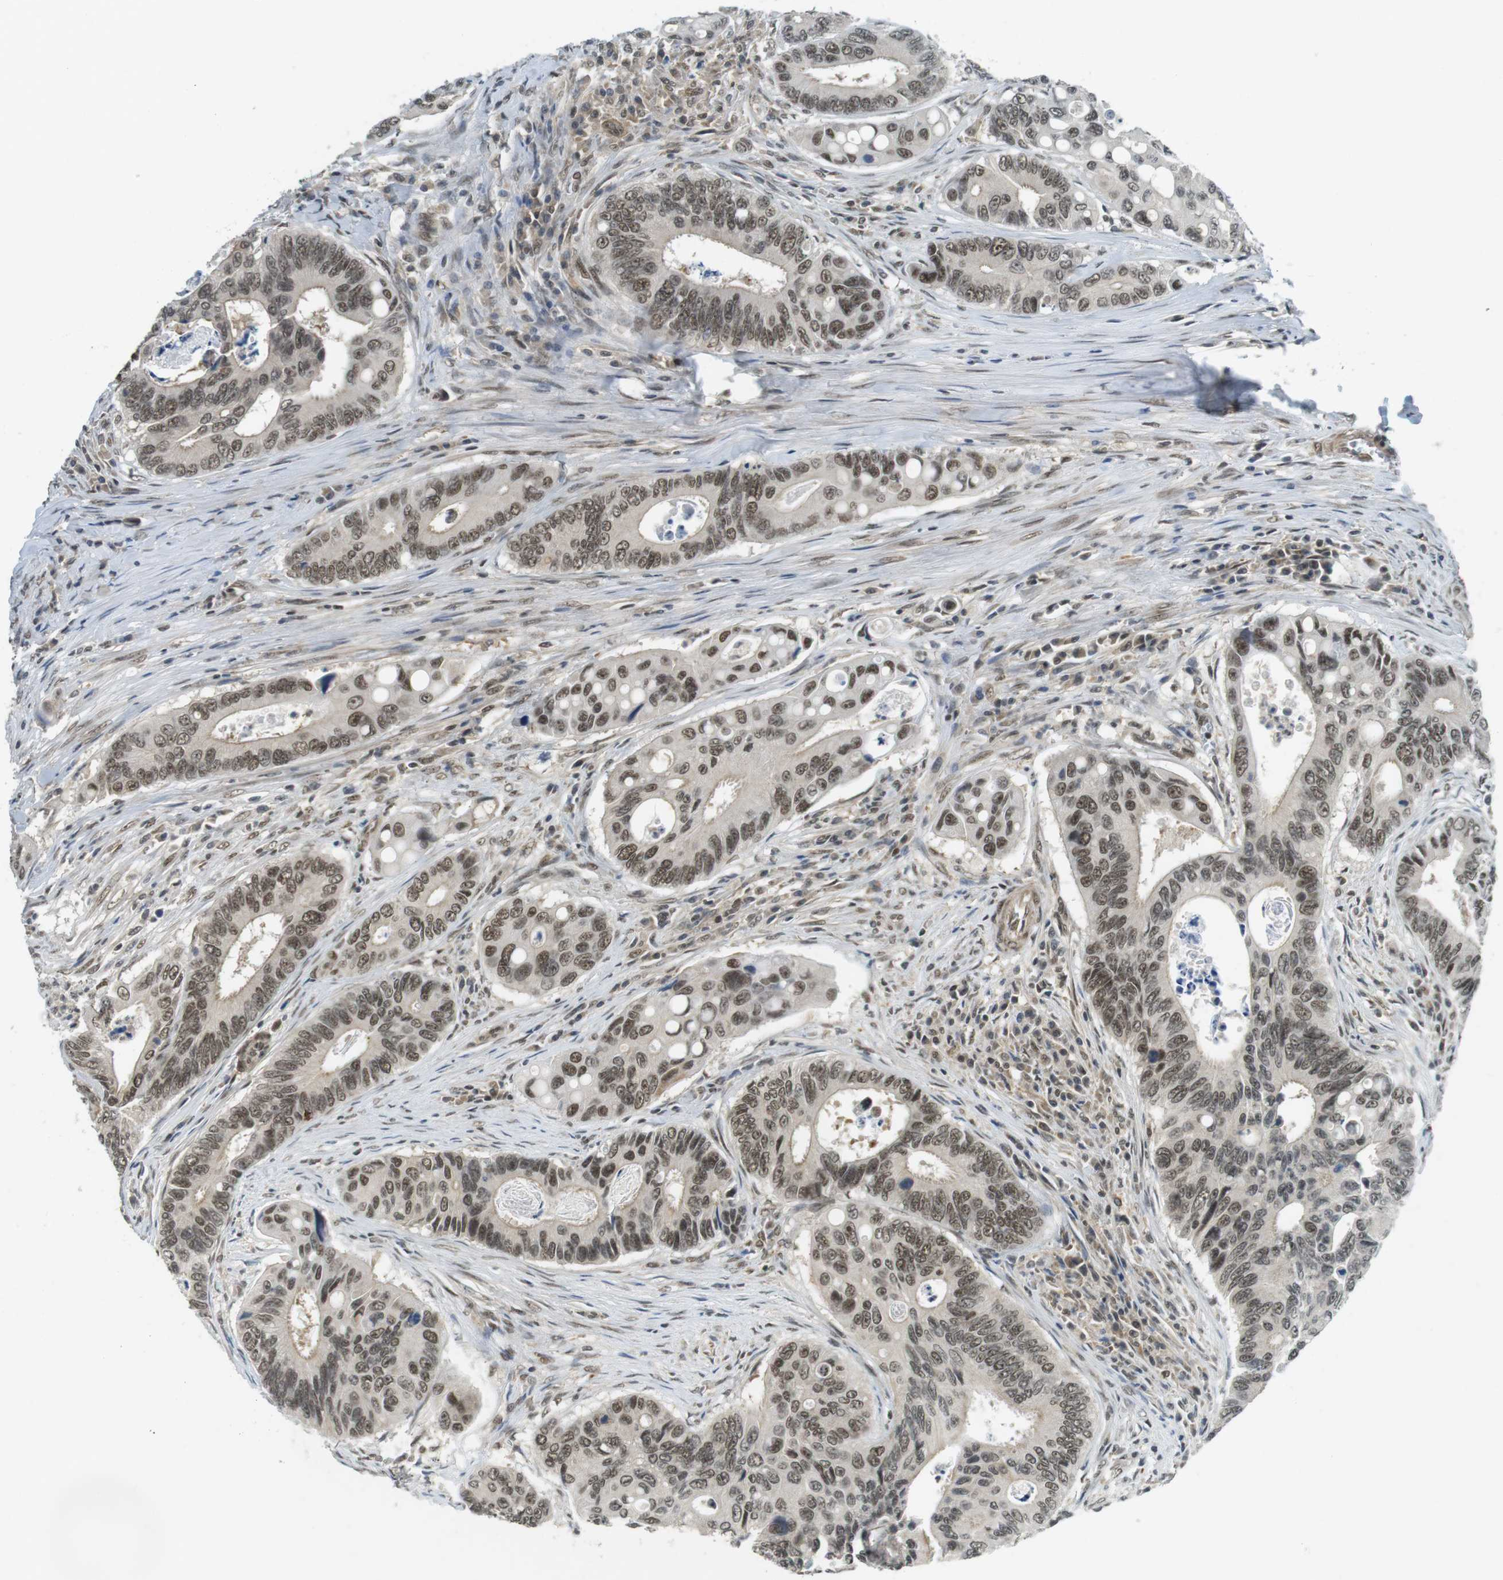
{"staining": {"intensity": "moderate", "quantity": ">75%", "location": "nuclear"}, "tissue": "colorectal cancer", "cell_type": "Tumor cells", "image_type": "cancer", "snomed": [{"axis": "morphology", "description": "Inflammation, NOS"}, {"axis": "morphology", "description": "Adenocarcinoma, NOS"}, {"axis": "topography", "description": "Colon"}], "caption": "Tumor cells demonstrate medium levels of moderate nuclear expression in about >75% of cells in human adenocarcinoma (colorectal).", "gene": "BRD4", "patient": {"sex": "male", "age": 72}}